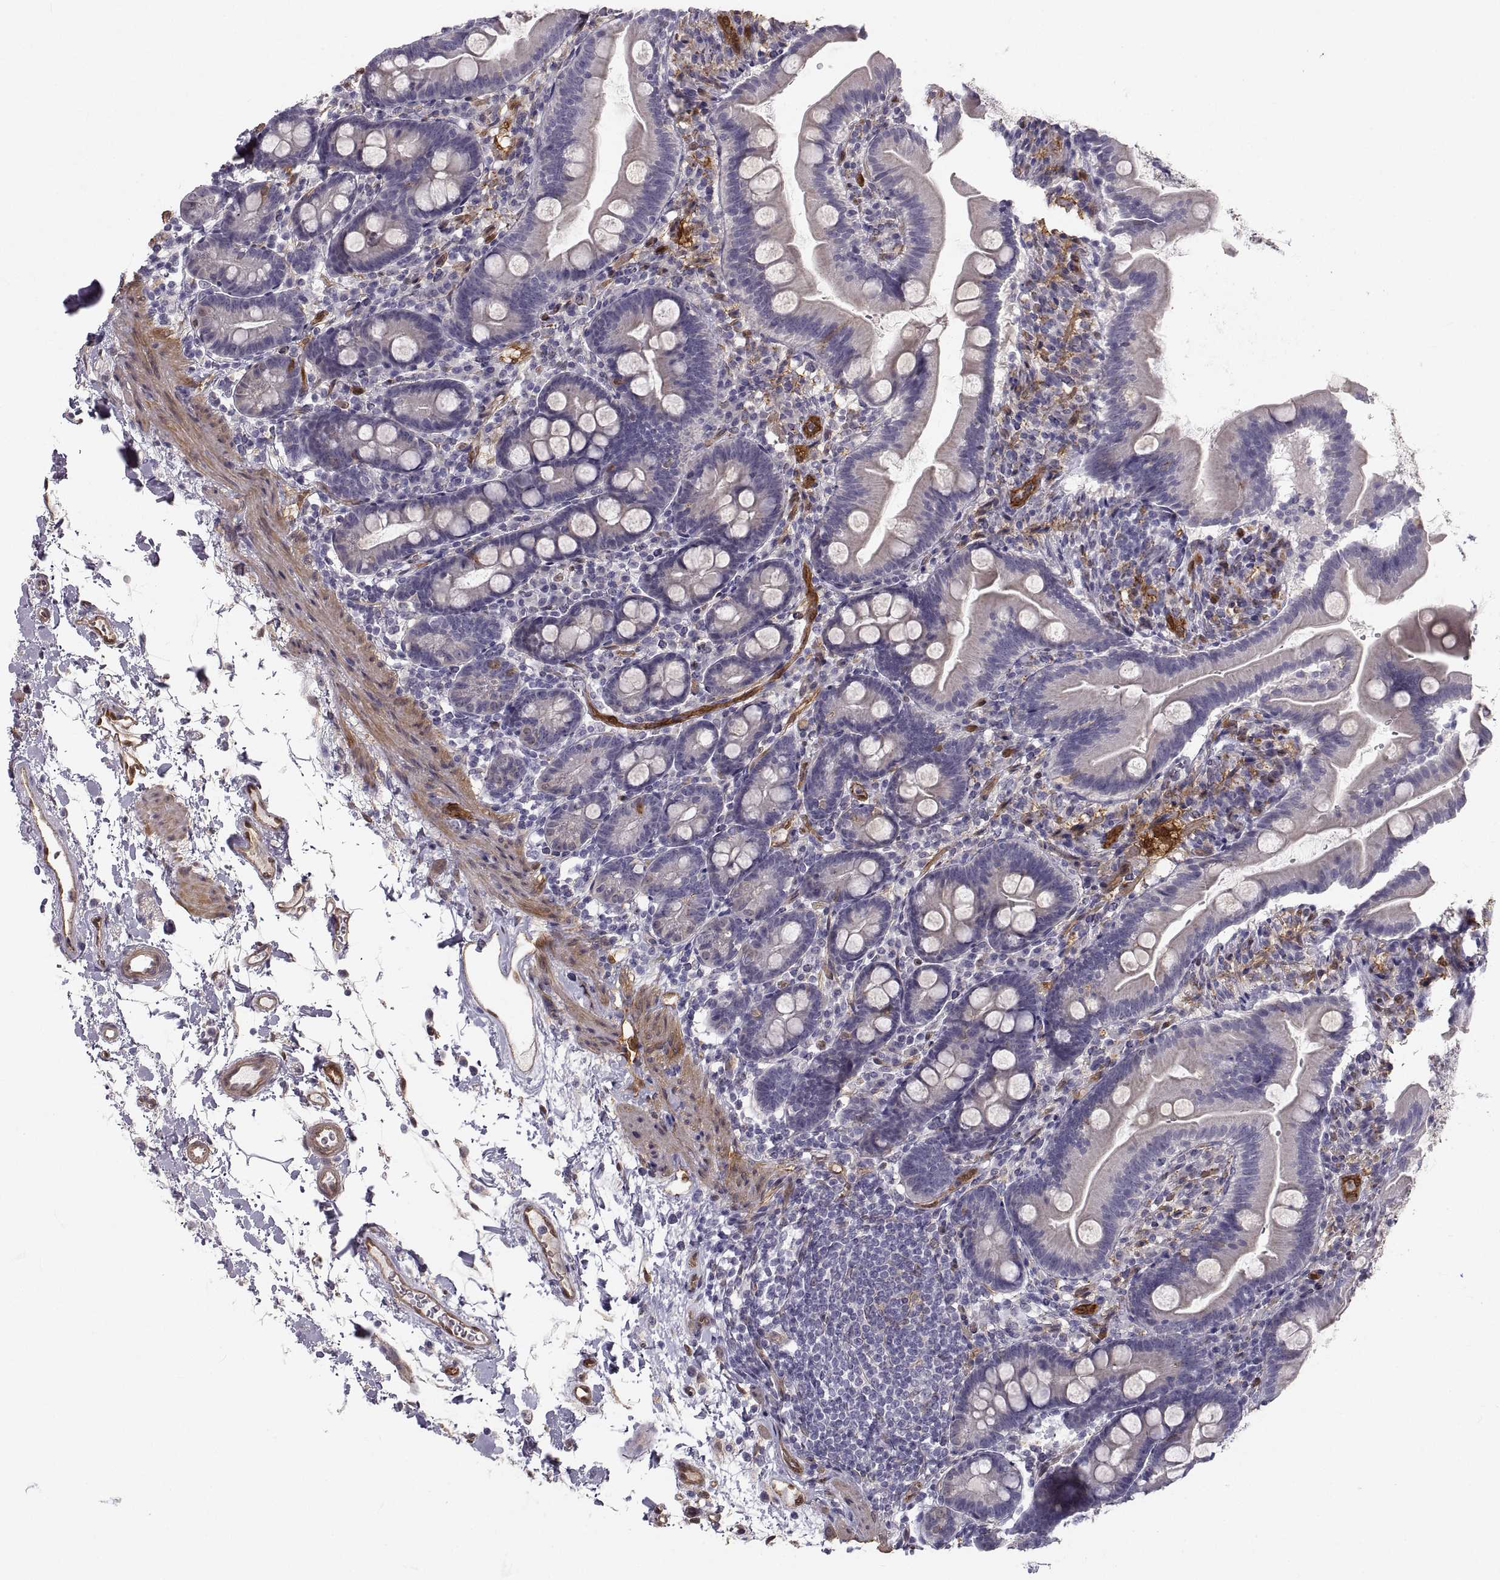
{"staining": {"intensity": "negative", "quantity": "none", "location": "none"}, "tissue": "small intestine", "cell_type": "Glandular cells", "image_type": "normal", "snomed": [{"axis": "morphology", "description": "Normal tissue, NOS"}, {"axis": "topography", "description": "Small intestine"}], "caption": "There is no significant expression in glandular cells of small intestine. Brightfield microscopy of immunohistochemistry stained with DAB (3,3'-diaminobenzidine) (brown) and hematoxylin (blue), captured at high magnification.", "gene": "PGM5", "patient": {"sex": "female", "age": 44}}